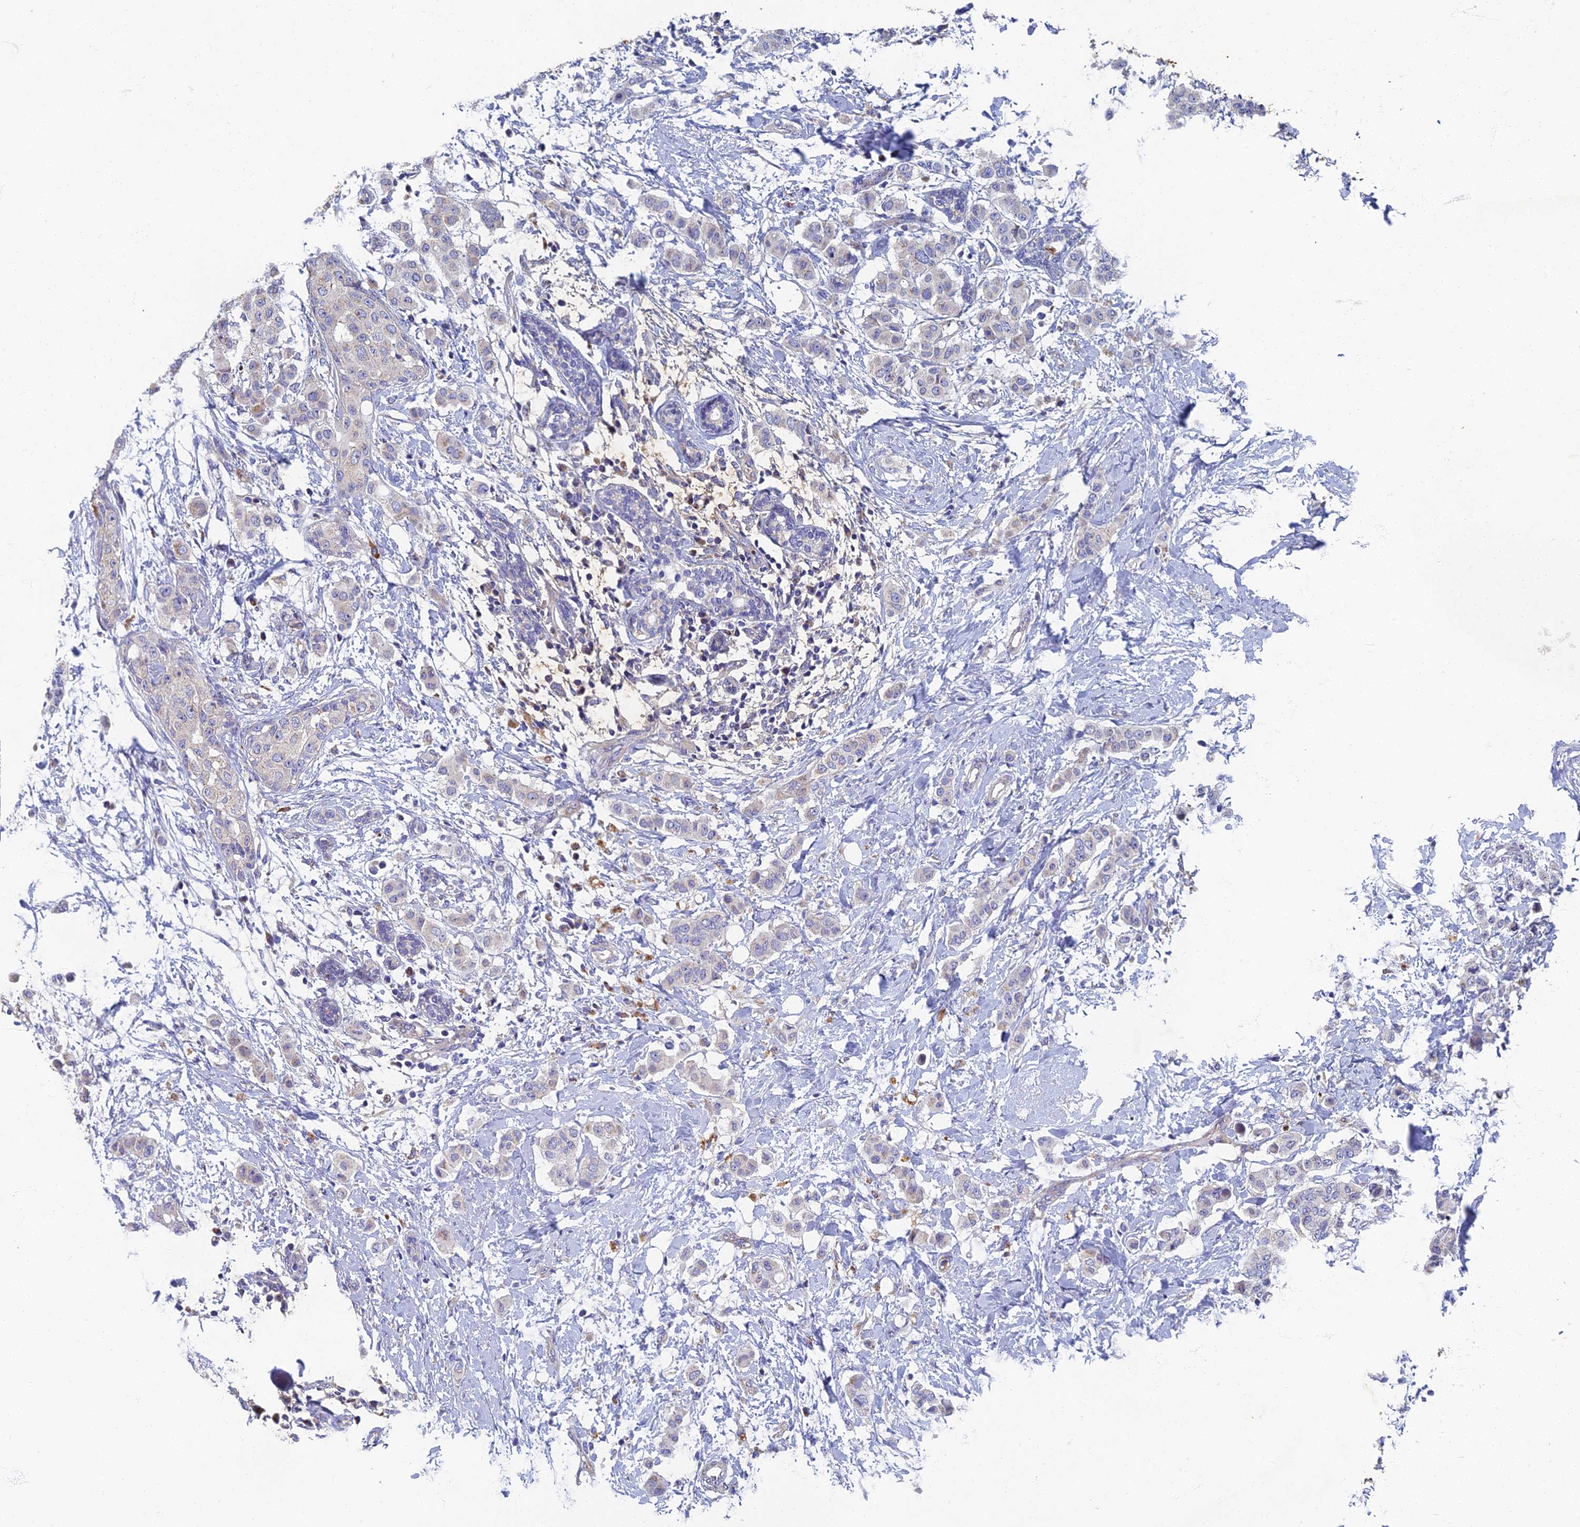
{"staining": {"intensity": "negative", "quantity": "none", "location": "none"}, "tissue": "breast cancer", "cell_type": "Tumor cells", "image_type": "cancer", "snomed": [{"axis": "morphology", "description": "Duct carcinoma"}, {"axis": "topography", "description": "Breast"}], "caption": "DAB (3,3'-diaminobenzidine) immunohistochemical staining of invasive ductal carcinoma (breast) displays no significant expression in tumor cells.", "gene": "RNASEK", "patient": {"sex": "female", "age": 40}}